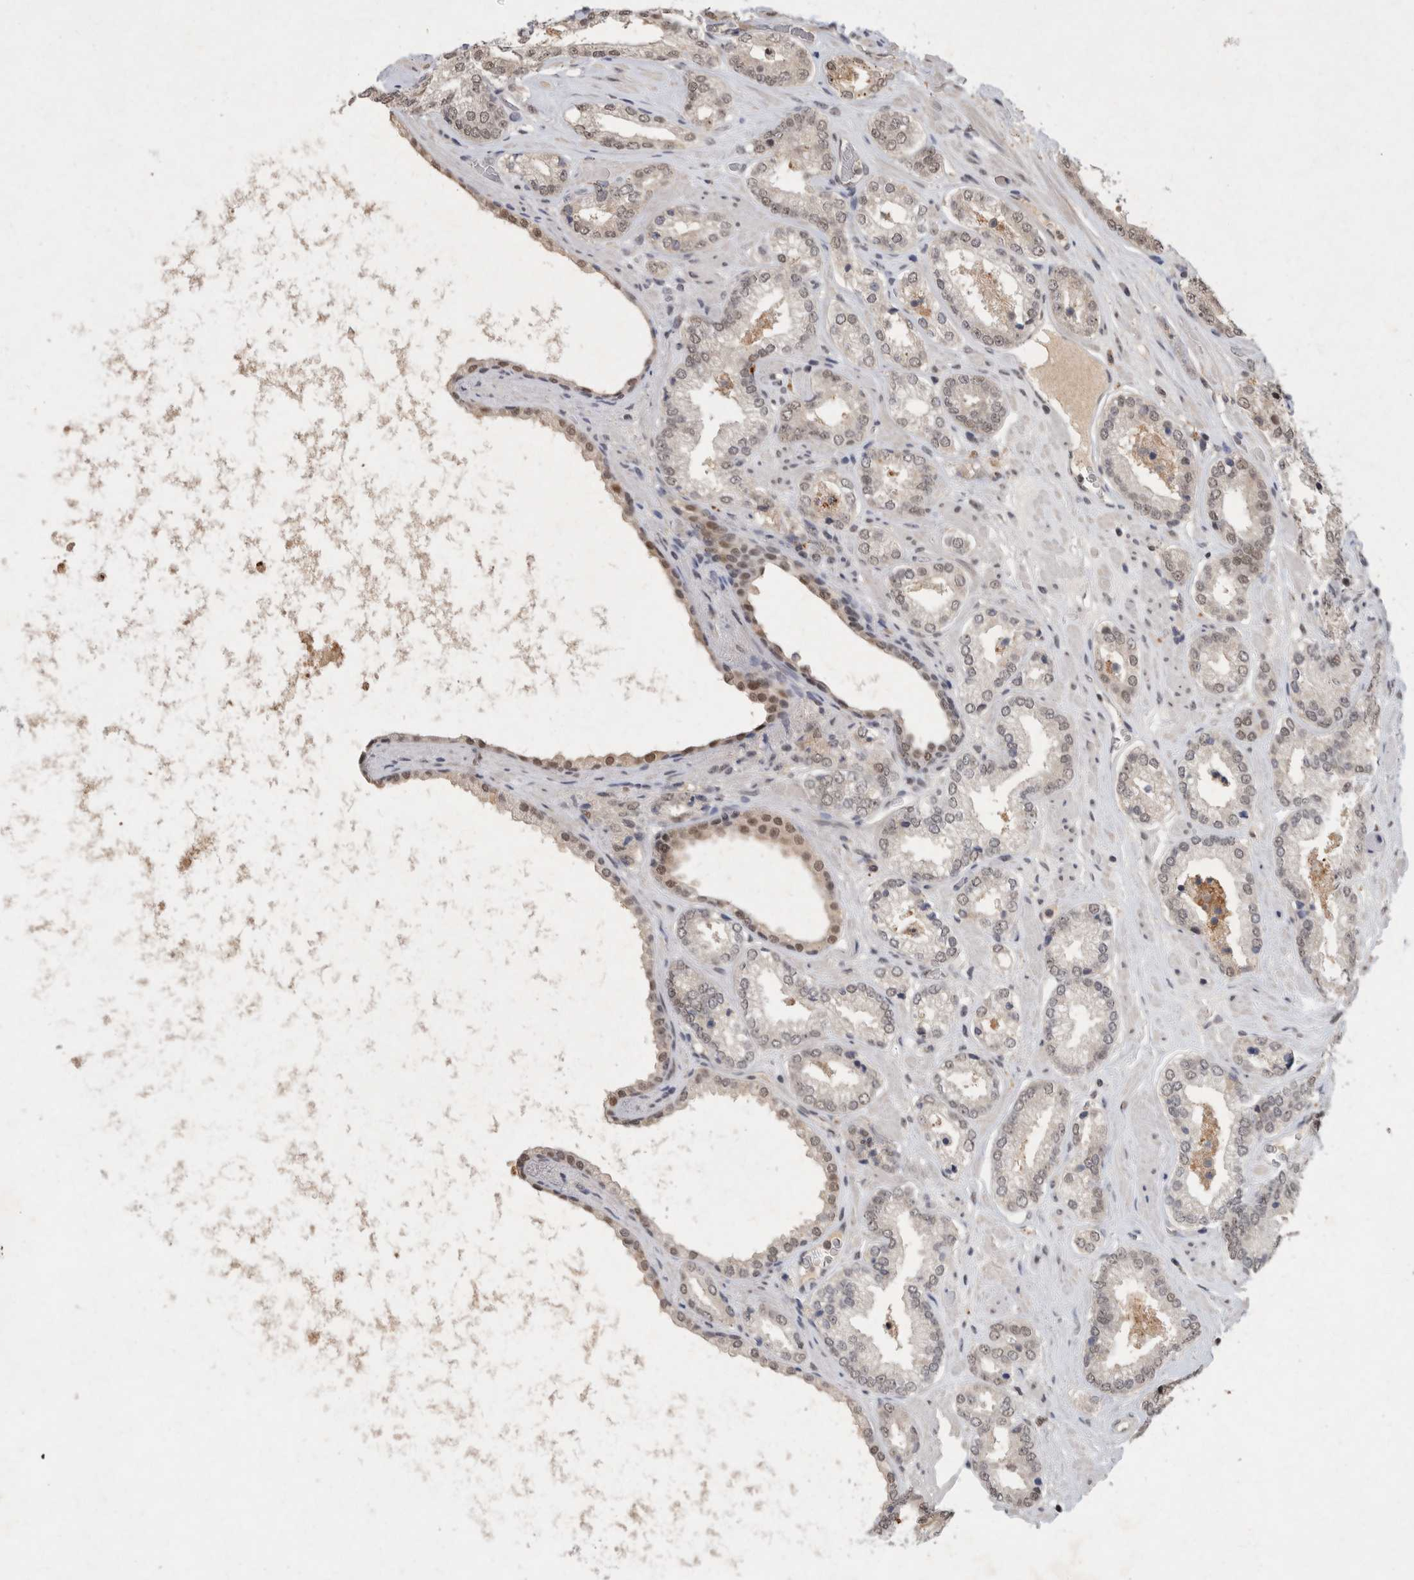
{"staining": {"intensity": "negative", "quantity": "none", "location": "none"}, "tissue": "prostate cancer", "cell_type": "Tumor cells", "image_type": "cancer", "snomed": [{"axis": "morphology", "description": "Adenocarcinoma, Low grade"}, {"axis": "topography", "description": "Prostate"}], "caption": "IHC photomicrograph of human prostate cancer stained for a protein (brown), which reveals no staining in tumor cells.", "gene": "XRCC5", "patient": {"sex": "male", "age": 62}}